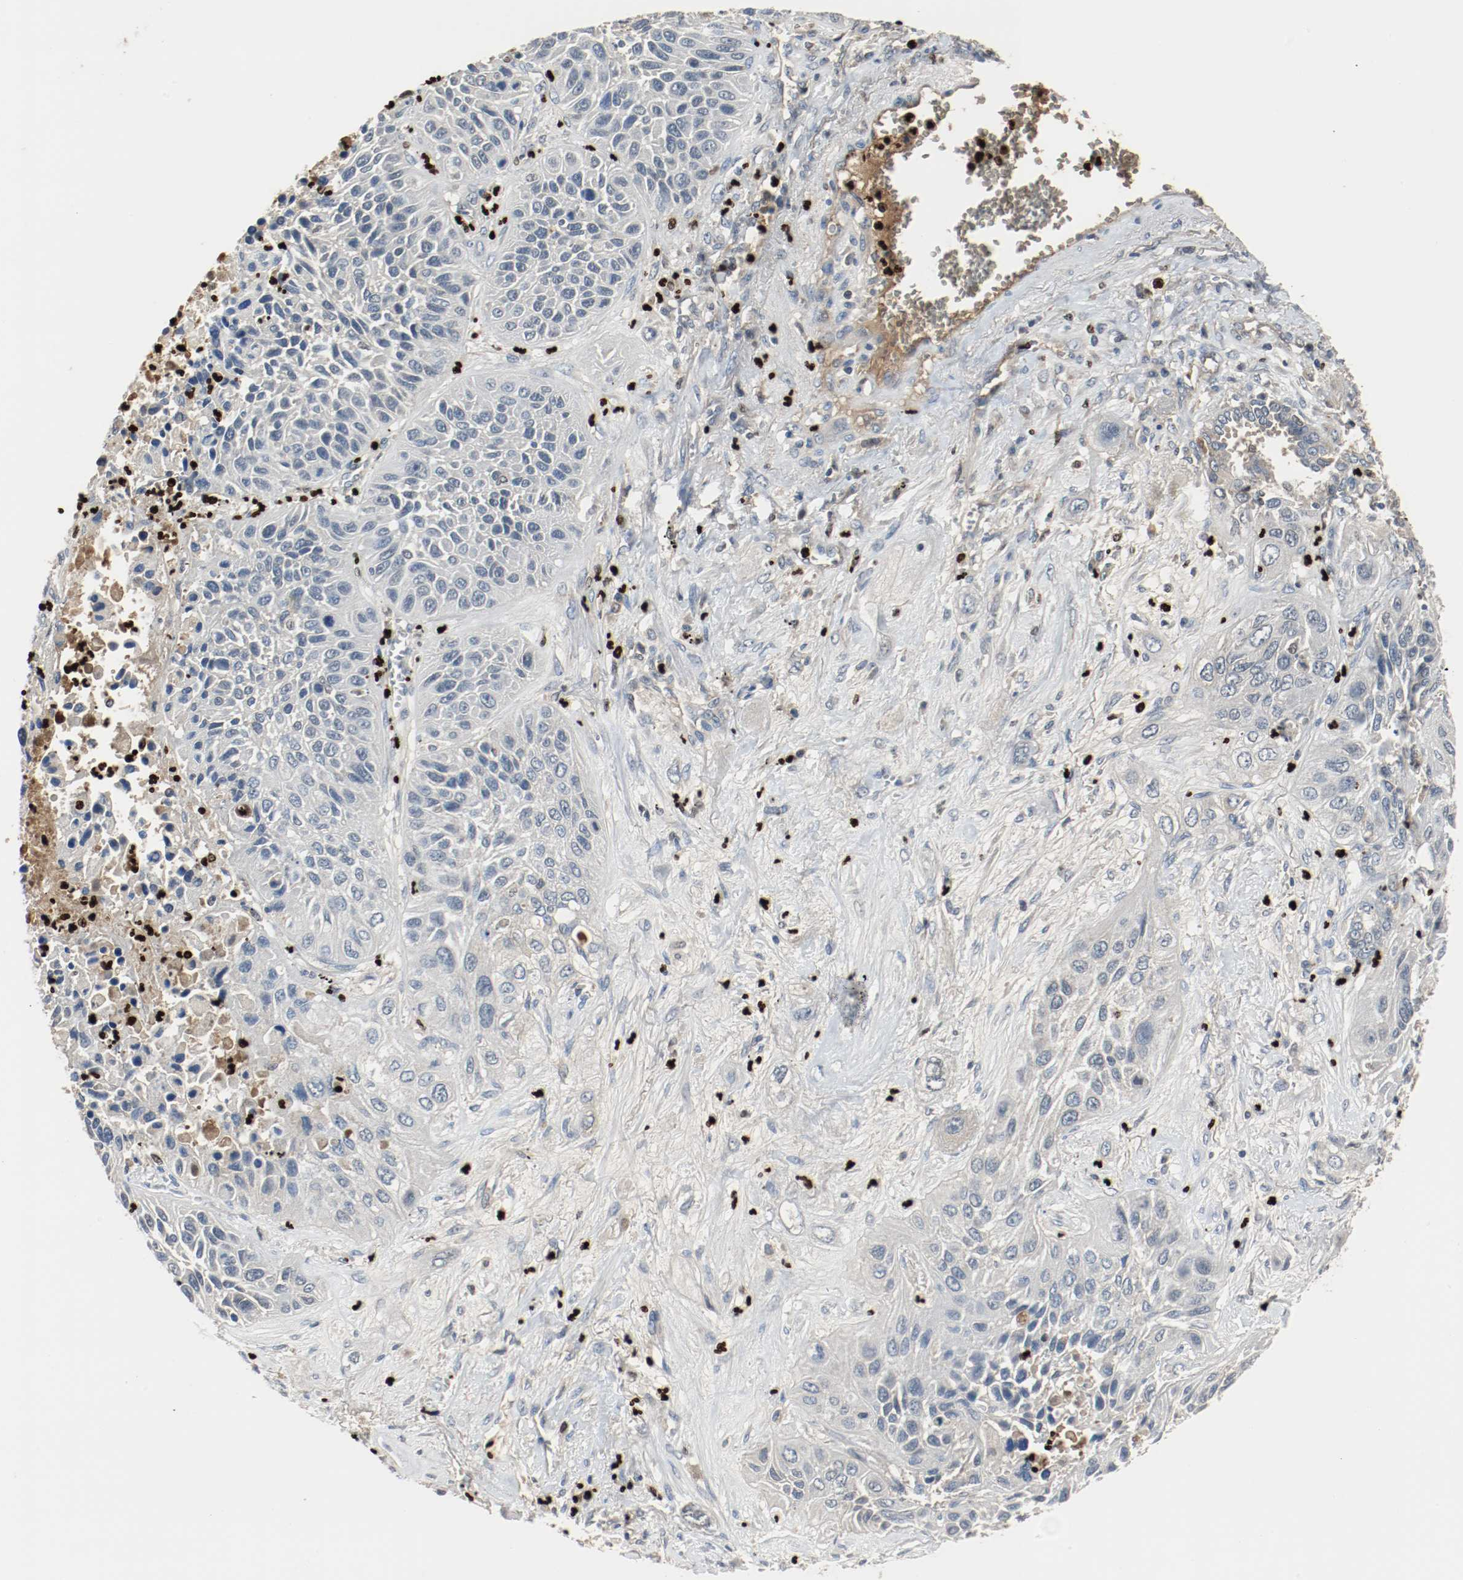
{"staining": {"intensity": "negative", "quantity": "none", "location": "none"}, "tissue": "lung cancer", "cell_type": "Tumor cells", "image_type": "cancer", "snomed": [{"axis": "morphology", "description": "Squamous cell carcinoma, NOS"}, {"axis": "topography", "description": "Lung"}], "caption": "Immunohistochemistry (IHC) micrograph of neoplastic tissue: human lung cancer (squamous cell carcinoma) stained with DAB (3,3'-diaminobenzidine) demonstrates no significant protein staining in tumor cells.", "gene": "BLK", "patient": {"sex": "female", "age": 76}}